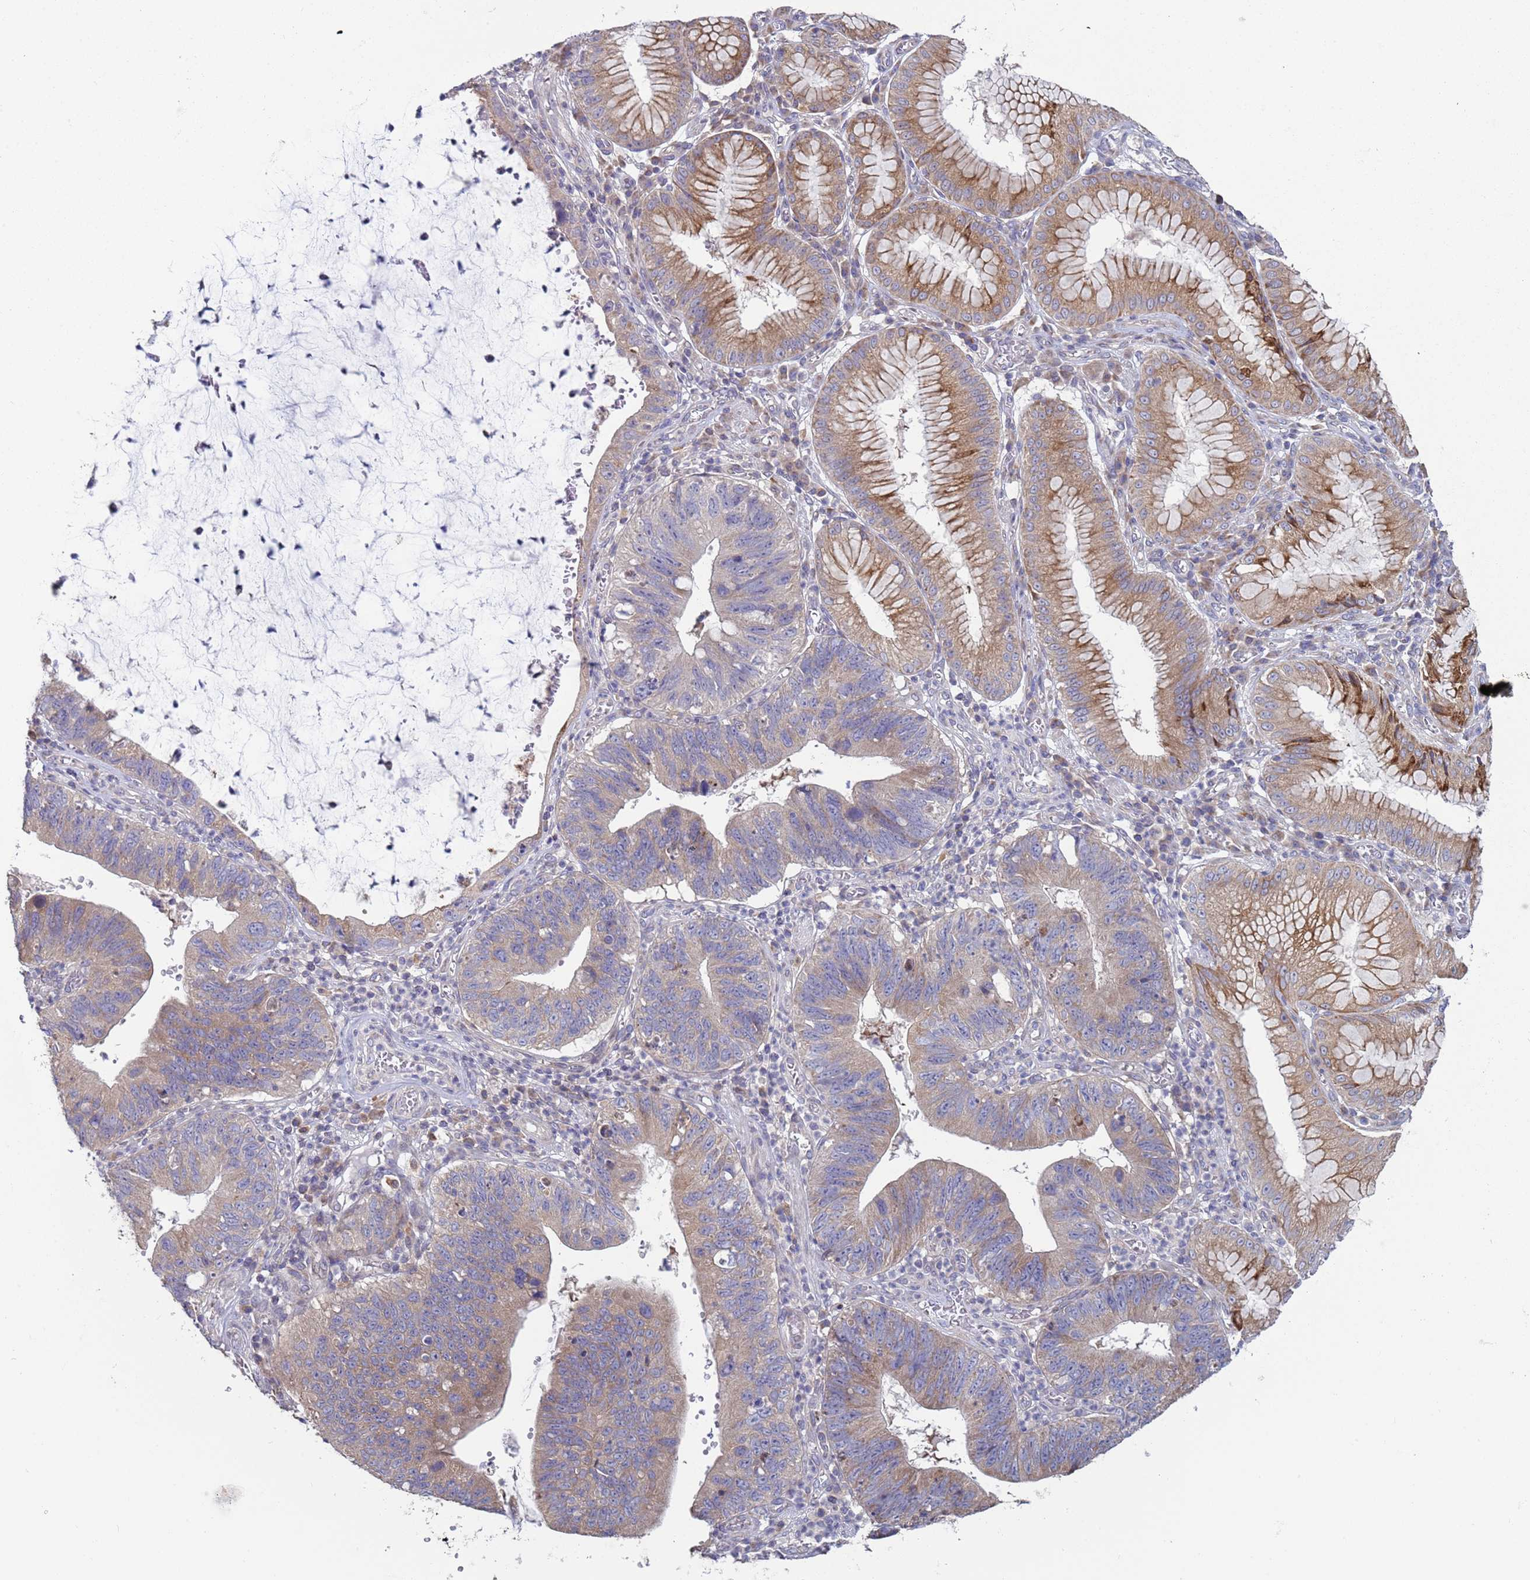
{"staining": {"intensity": "weak", "quantity": "25%-75%", "location": "cytoplasmic/membranous"}, "tissue": "stomach cancer", "cell_type": "Tumor cells", "image_type": "cancer", "snomed": [{"axis": "morphology", "description": "Adenocarcinoma, NOS"}, {"axis": "topography", "description": "Stomach"}], "caption": "A high-resolution micrograph shows IHC staining of stomach cancer (adenocarcinoma), which displays weak cytoplasmic/membranous staining in about 25%-75% of tumor cells.", "gene": "DIP2B", "patient": {"sex": "male", "age": 59}}